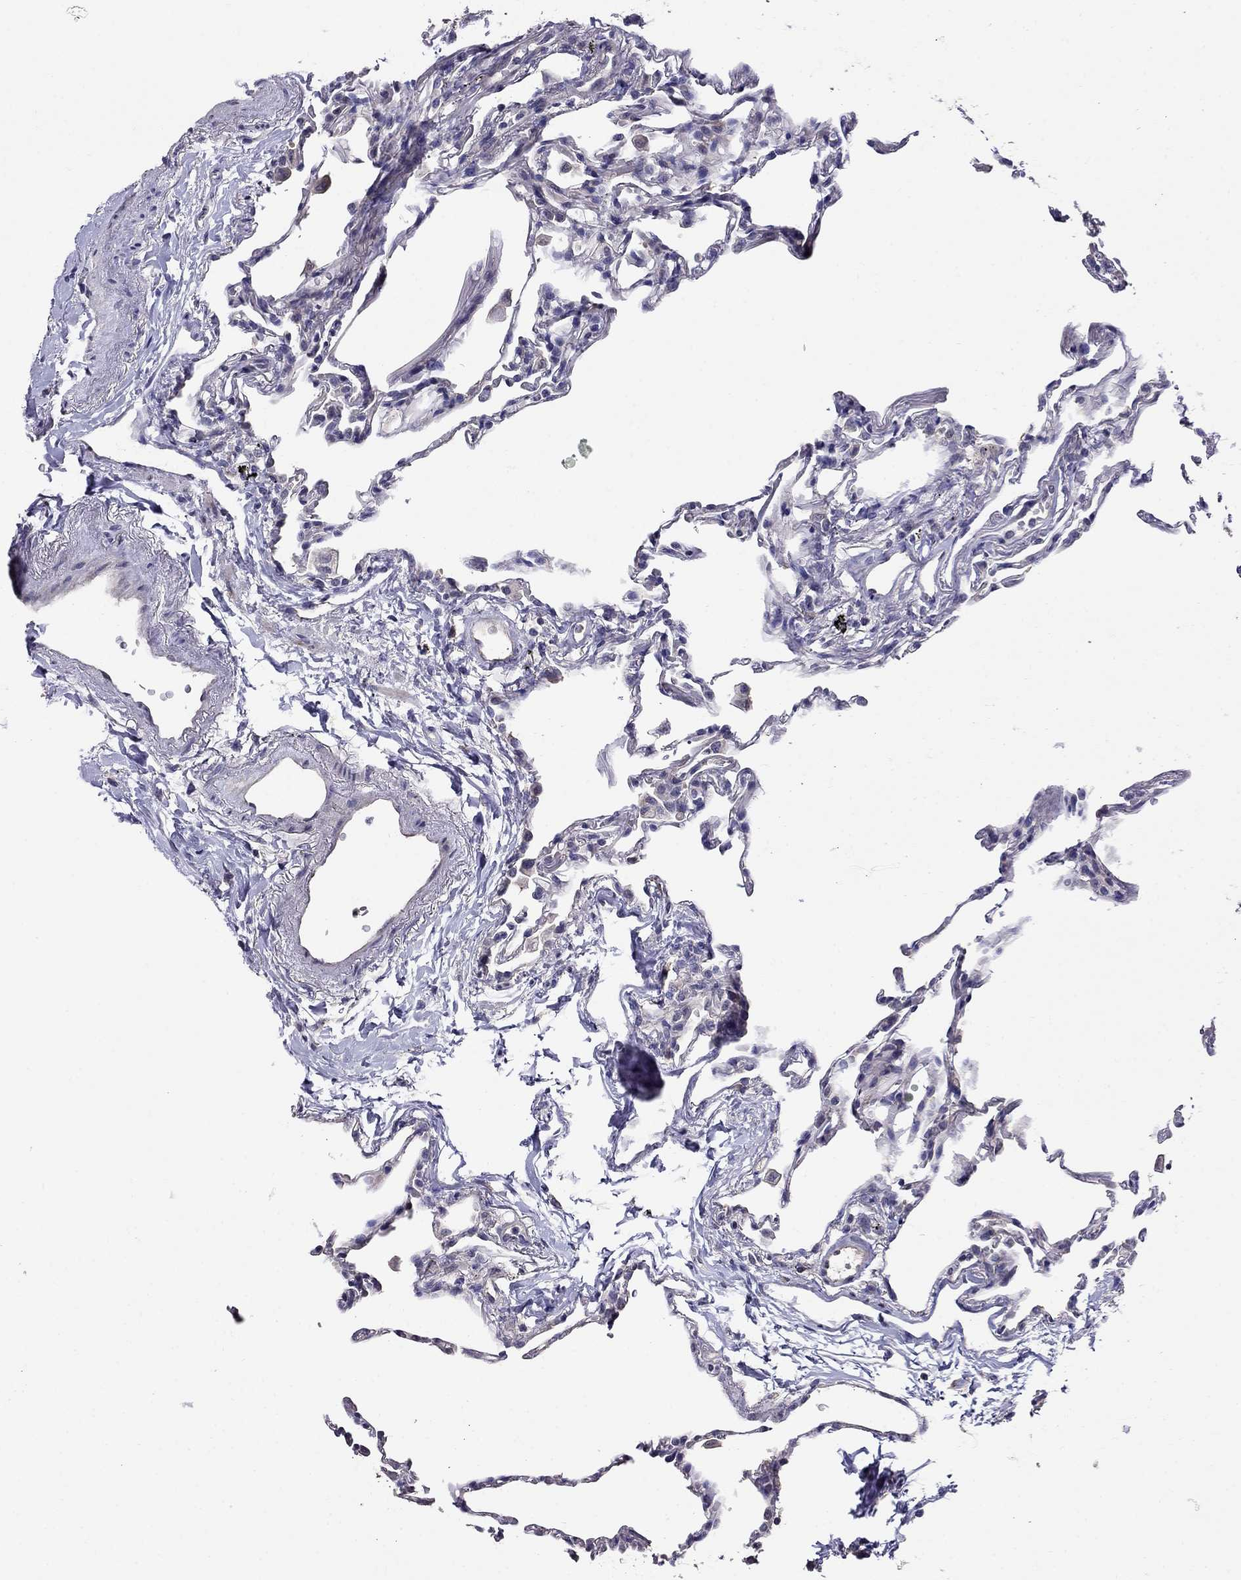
{"staining": {"intensity": "negative", "quantity": "none", "location": "none"}, "tissue": "lung", "cell_type": "Alveolar cells", "image_type": "normal", "snomed": [{"axis": "morphology", "description": "Normal tissue, NOS"}, {"axis": "topography", "description": "Lung"}], "caption": "IHC image of normal lung: lung stained with DAB (3,3'-diaminobenzidine) shows no significant protein expression in alveolar cells.", "gene": "MAGEB4", "patient": {"sex": "female", "age": 57}}